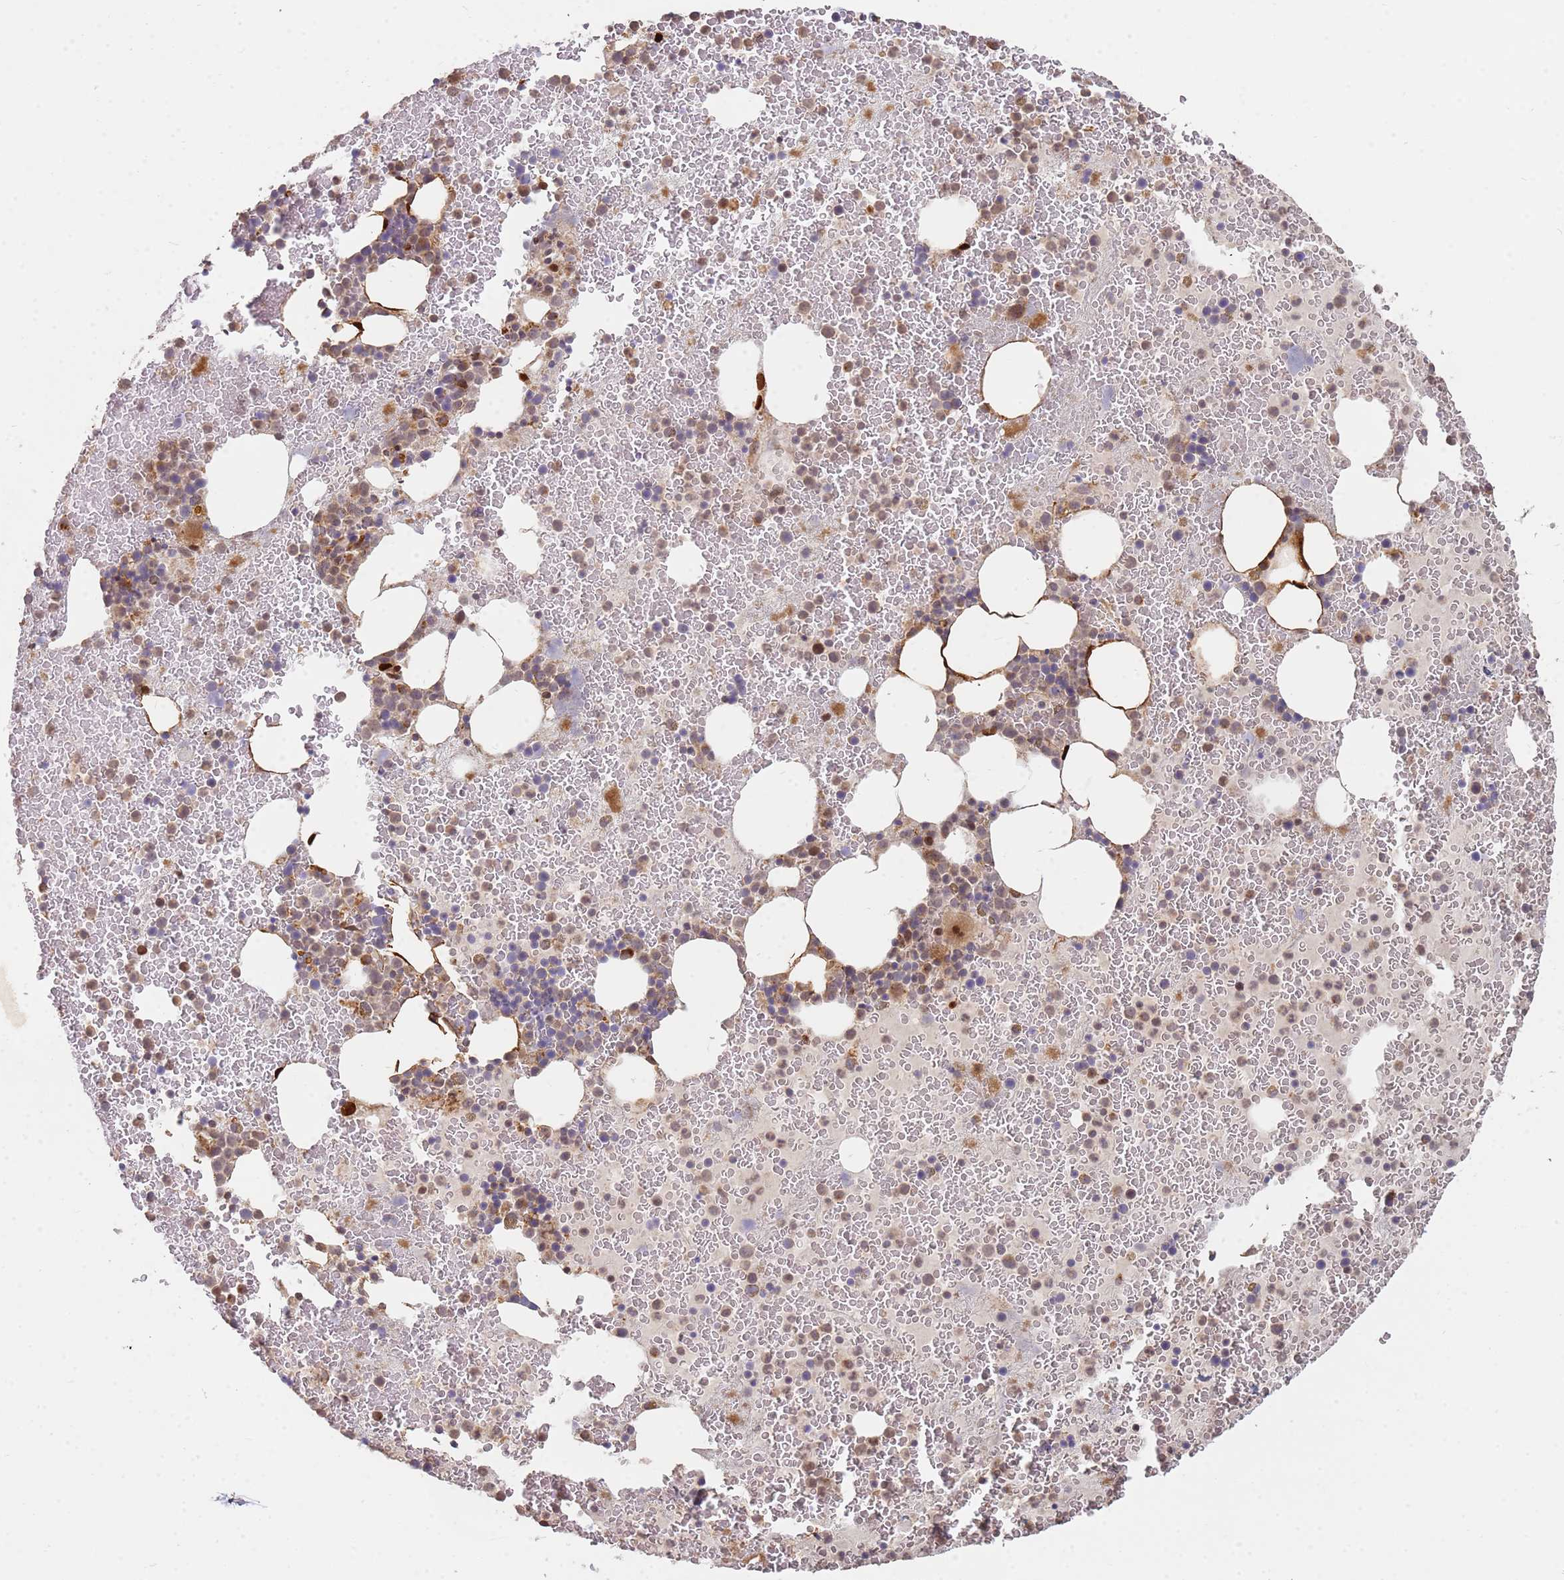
{"staining": {"intensity": "moderate", "quantity": "25%-75%", "location": "cytoplasmic/membranous,nuclear"}, "tissue": "bone marrow", "cell_type": "Hematopoietic cells", "image_type": "normal", "snomed": [{"axis": "morphology", "description": "Normal tissue, NOS"}, {"axis": "topography", "description": "Bone marrow"}], "caption": "Protein positivity by IHC displays moderate cytoplasmic/membranous,nuclear positivity in approximately 25%-75% of hematopoietic cells in normal bone marrow. (DAB (3,3'-diaminobenzidine) = brown stain, brightfield microscopy at high magnification).", "gene": "MPEG1", "patient": {"sex": "male", "age": 26}}